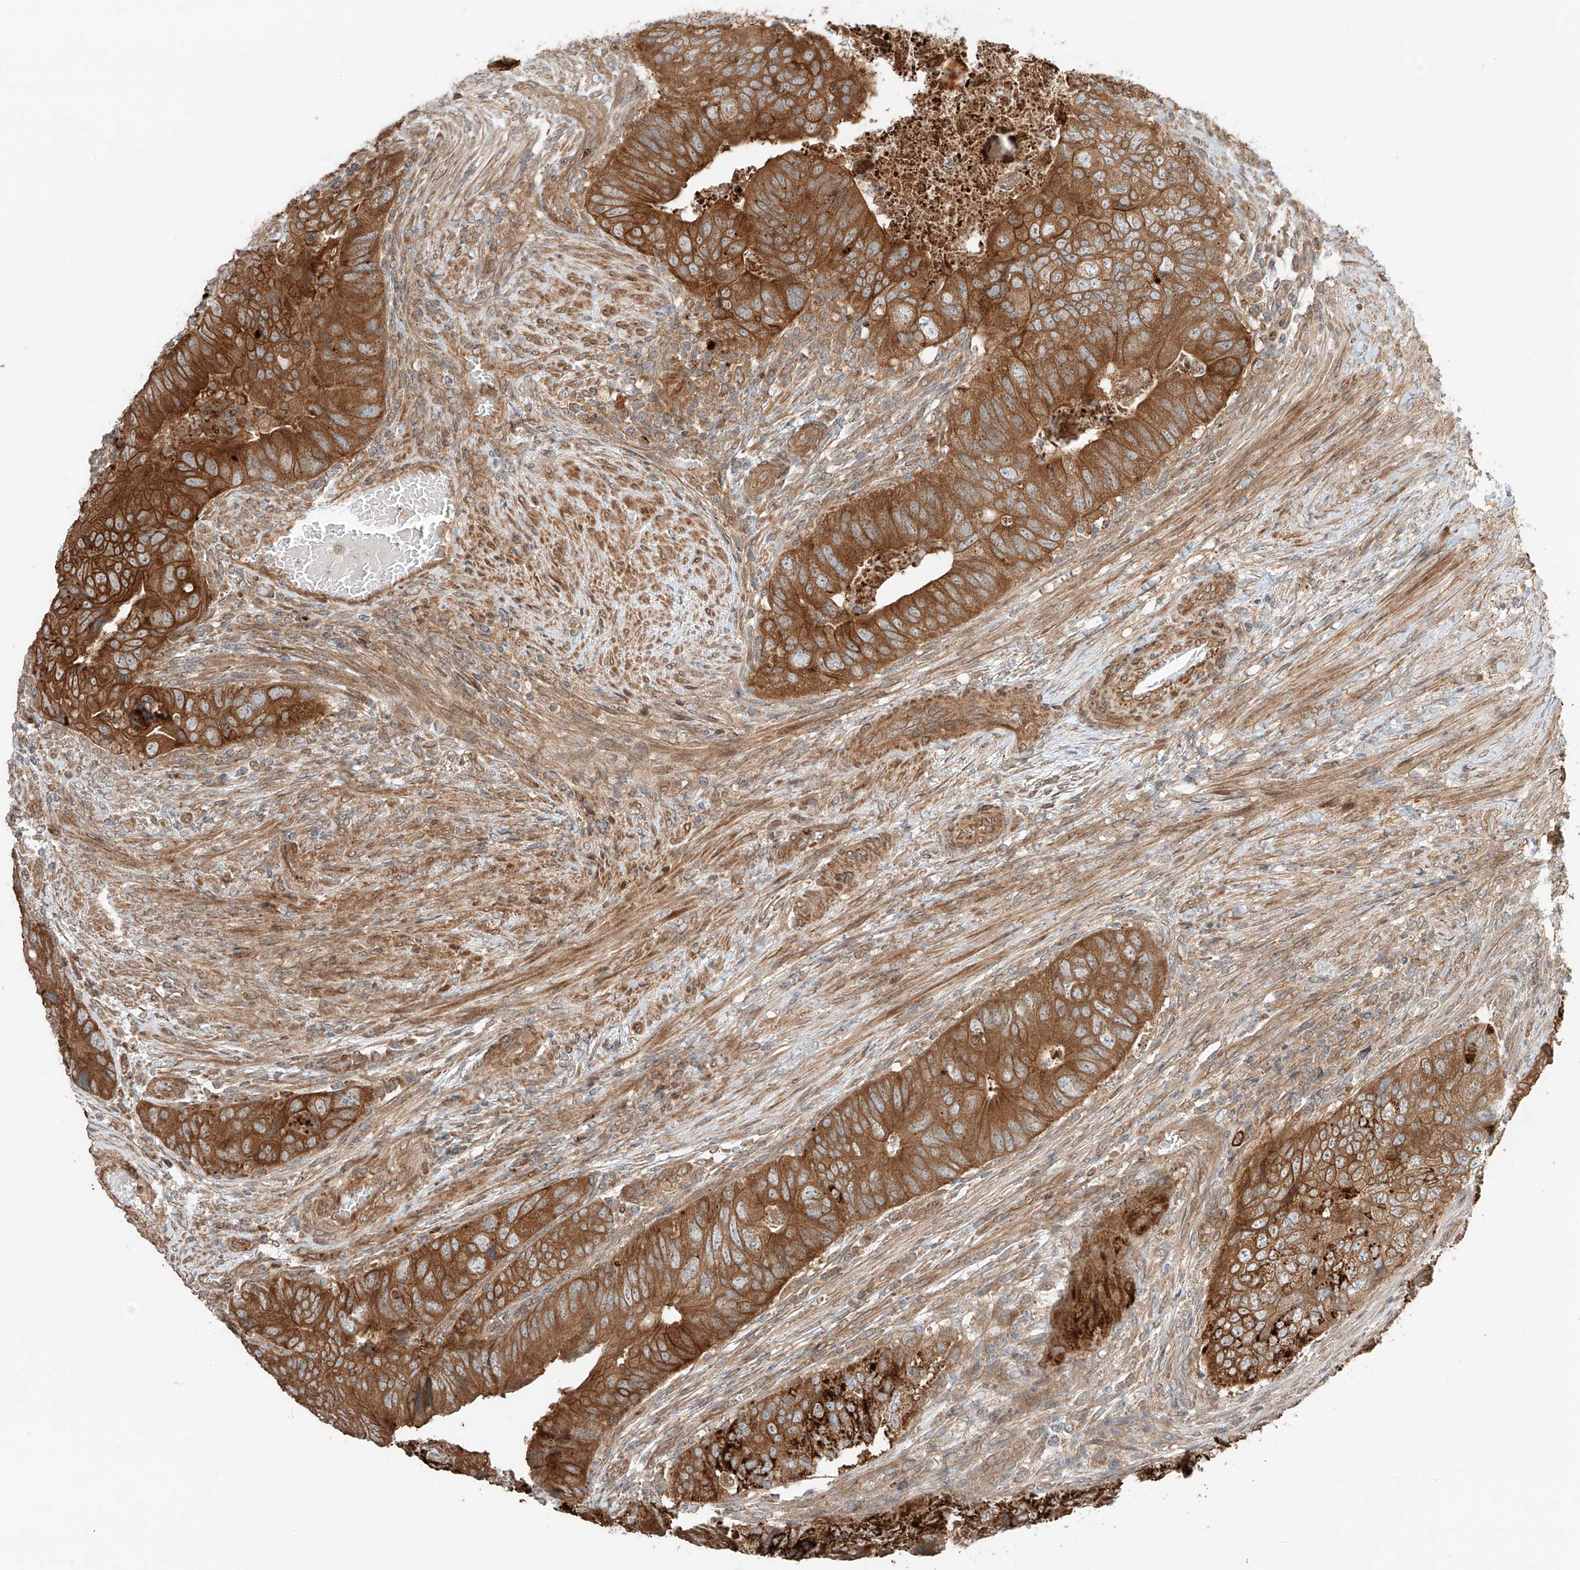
{"staining": {"intensity": "strong", "quantity": ">75%", "location": "cytoplasmic/membranous"}, "tissue": "colorectal cancer", "cell_type": "Tumor cells", "image_type": "cancer", "snomed": [{"axis": "morphology", "description": "Adenocarcinoma, NOS"}, {"axis": "topography", "description": "Rectum"}], "caption": "Approximately >75% of tumor cells in human adenocarcinoma (colorectal) demonstrate strong cytoplasmic/membranous protein positivity as visualized by brown immunohistochemical staining.", "gene": "CEP162", "patient": {"sex": "male", "age": 63}}